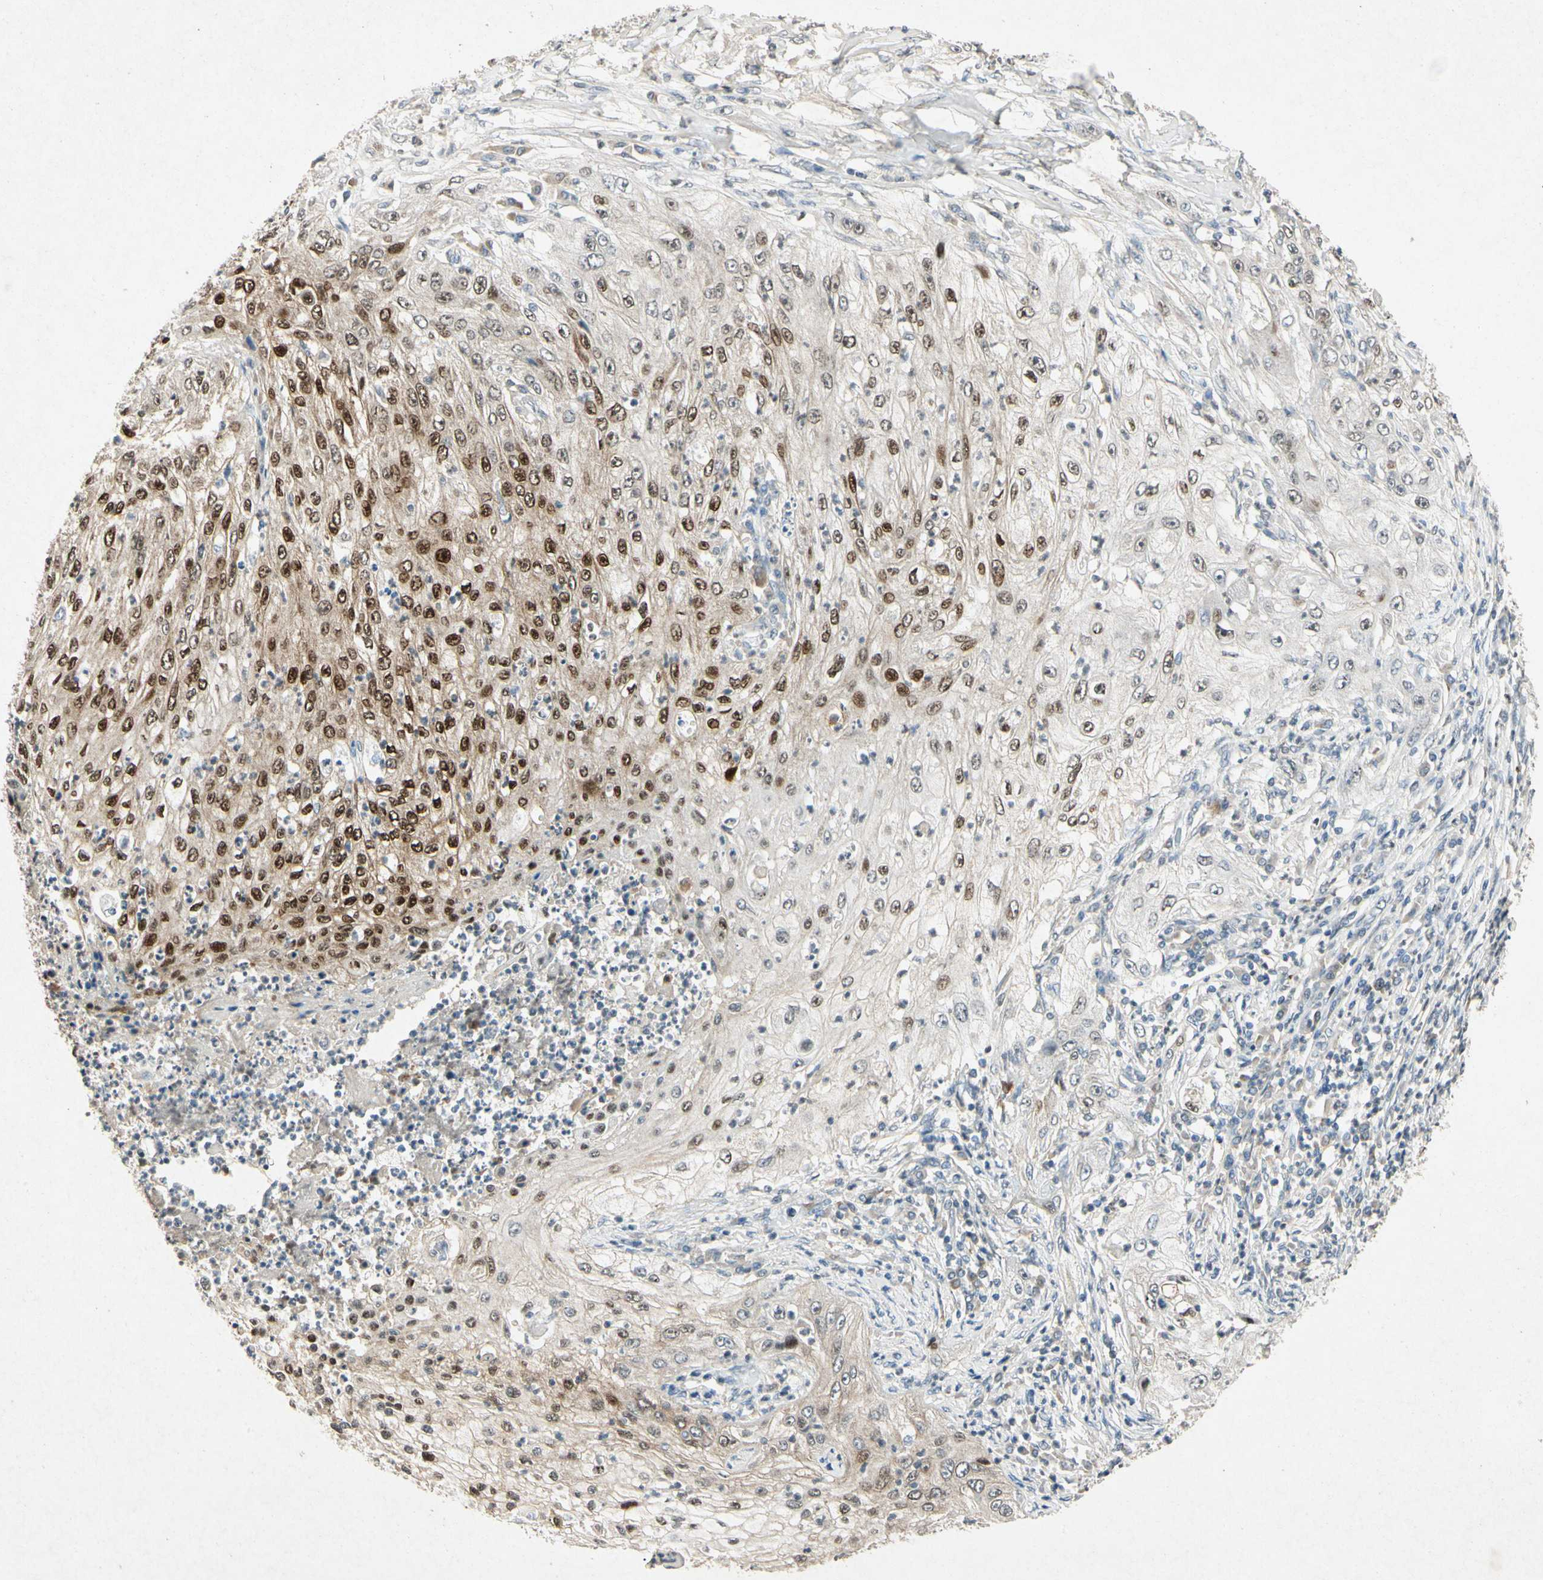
{"staining": {"intensity": "moderate", "quantity": "<25%", "location": "nuclear"}, "tissue": "lung cancer", "cell_type": "Tumor cells", "image_type": "cancer", "snomed": [{"axis": "morphology", "description": "Inflammation, NOS"}, {"axis": "morphology", "description": "Squamous cell carcinoma, NOS"}, {"axis": "topography", "description": "Lymph node"}, {"axis": "topography", "description": "Soft tissue"}, {"axis": "topography", "description": "Lung"}], "caption": "Protein analysis of lung cancer (squamous cell carcinoma) tissue displays moderate nuclear expression in about <25% of tumor cells.", "gene": "HSPA1B", "patient": {"sex": "male", "age": 66}}